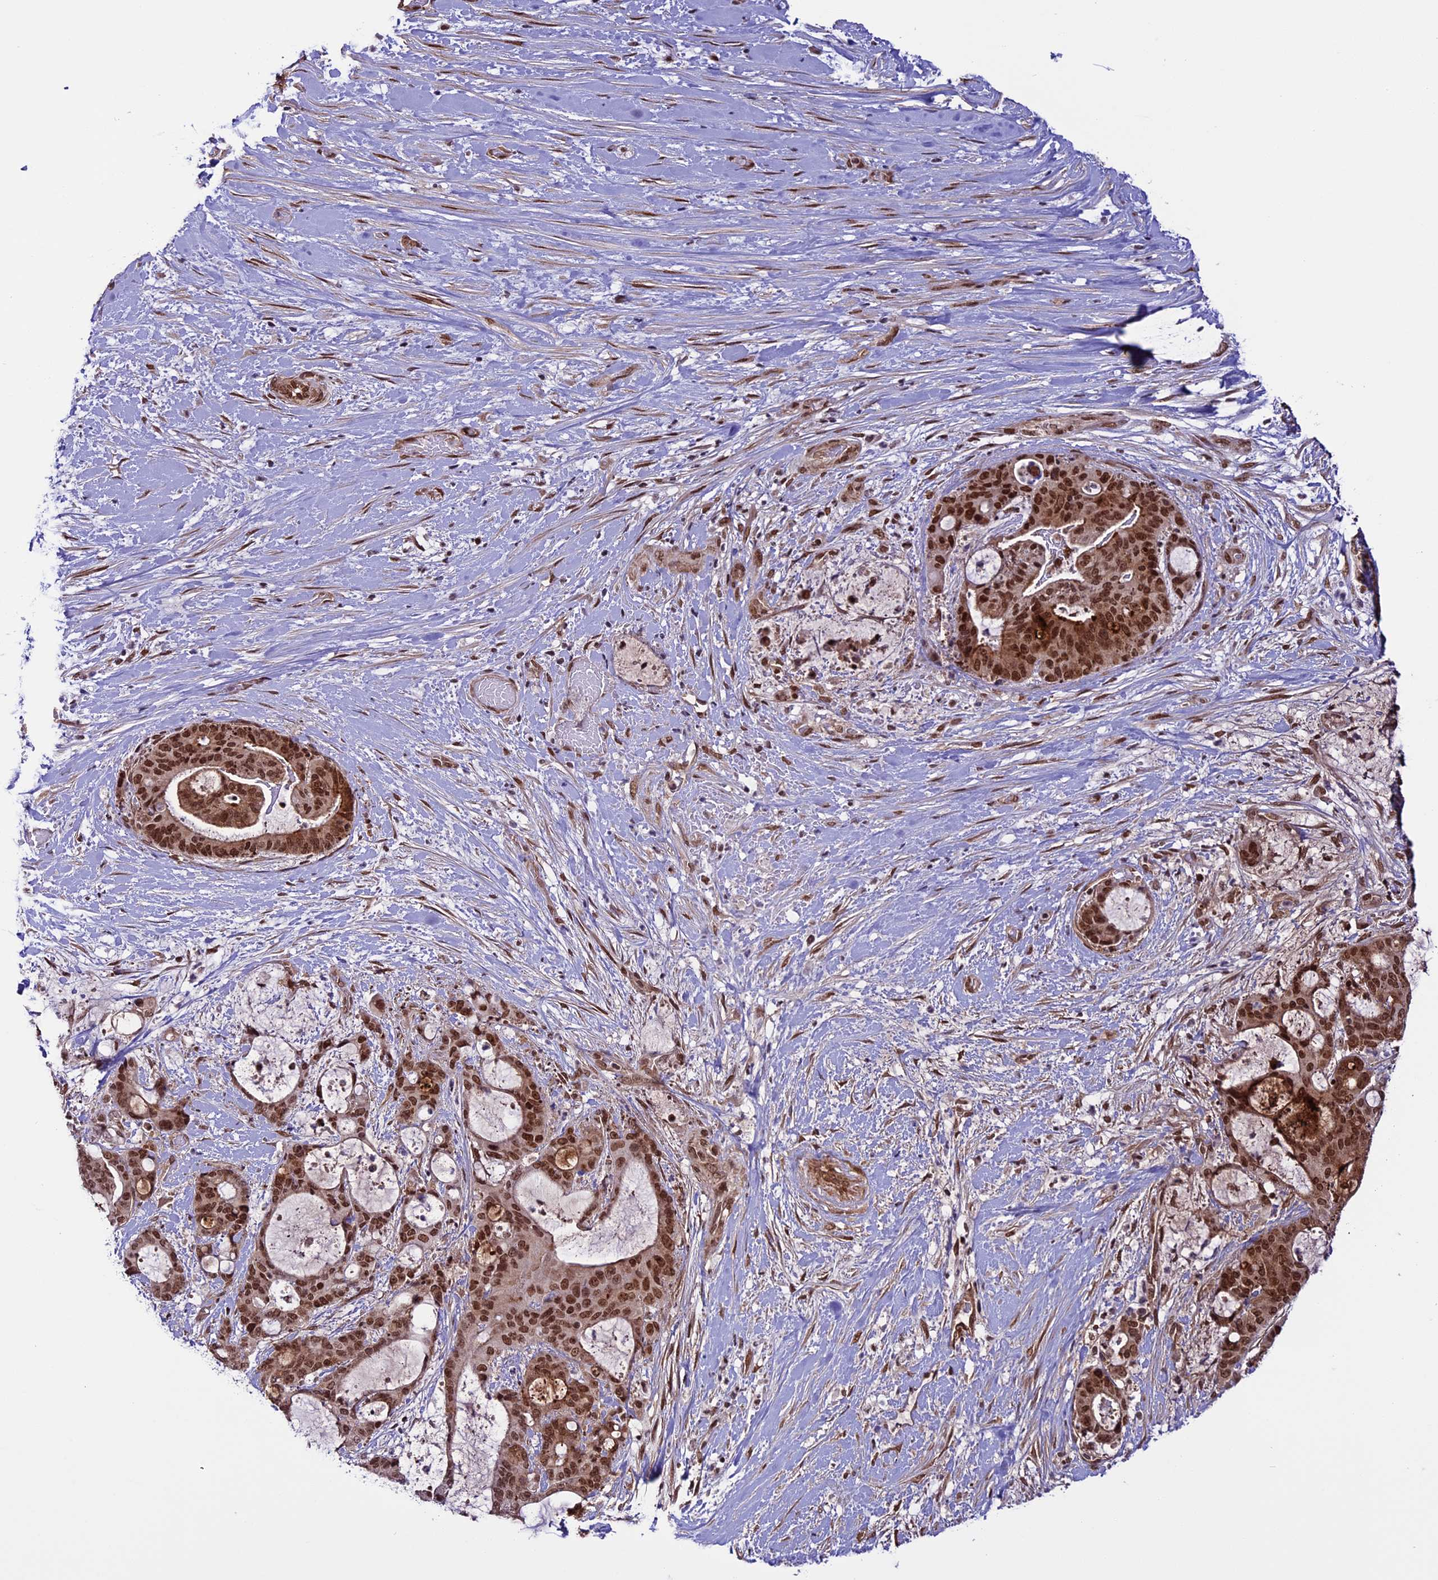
{"staining": {"intensity": "strong", "quantity": ">75%", "location": "nuclear"}, "tissue": "liver cancer", "cell_type": "Tumor cells", "image_type": "cancer", "snomed": [{"axis": "morphology", "description": "Normal tissue, NOS"}, {"axis": "morphology", "description": "Cholangiocarcinoma"}, {"axis": "topography", "description": "Liver"}, {"axis": "topography", "description": "Peripheral nerve tissue"}], "caption": "Human liver cancer (cholangiocarcinoma) stained with a protein marker displays strong staining in tumor cells.", "gene": "MPHOSPH8", "patient": {"sex": "female", "age": 73}}